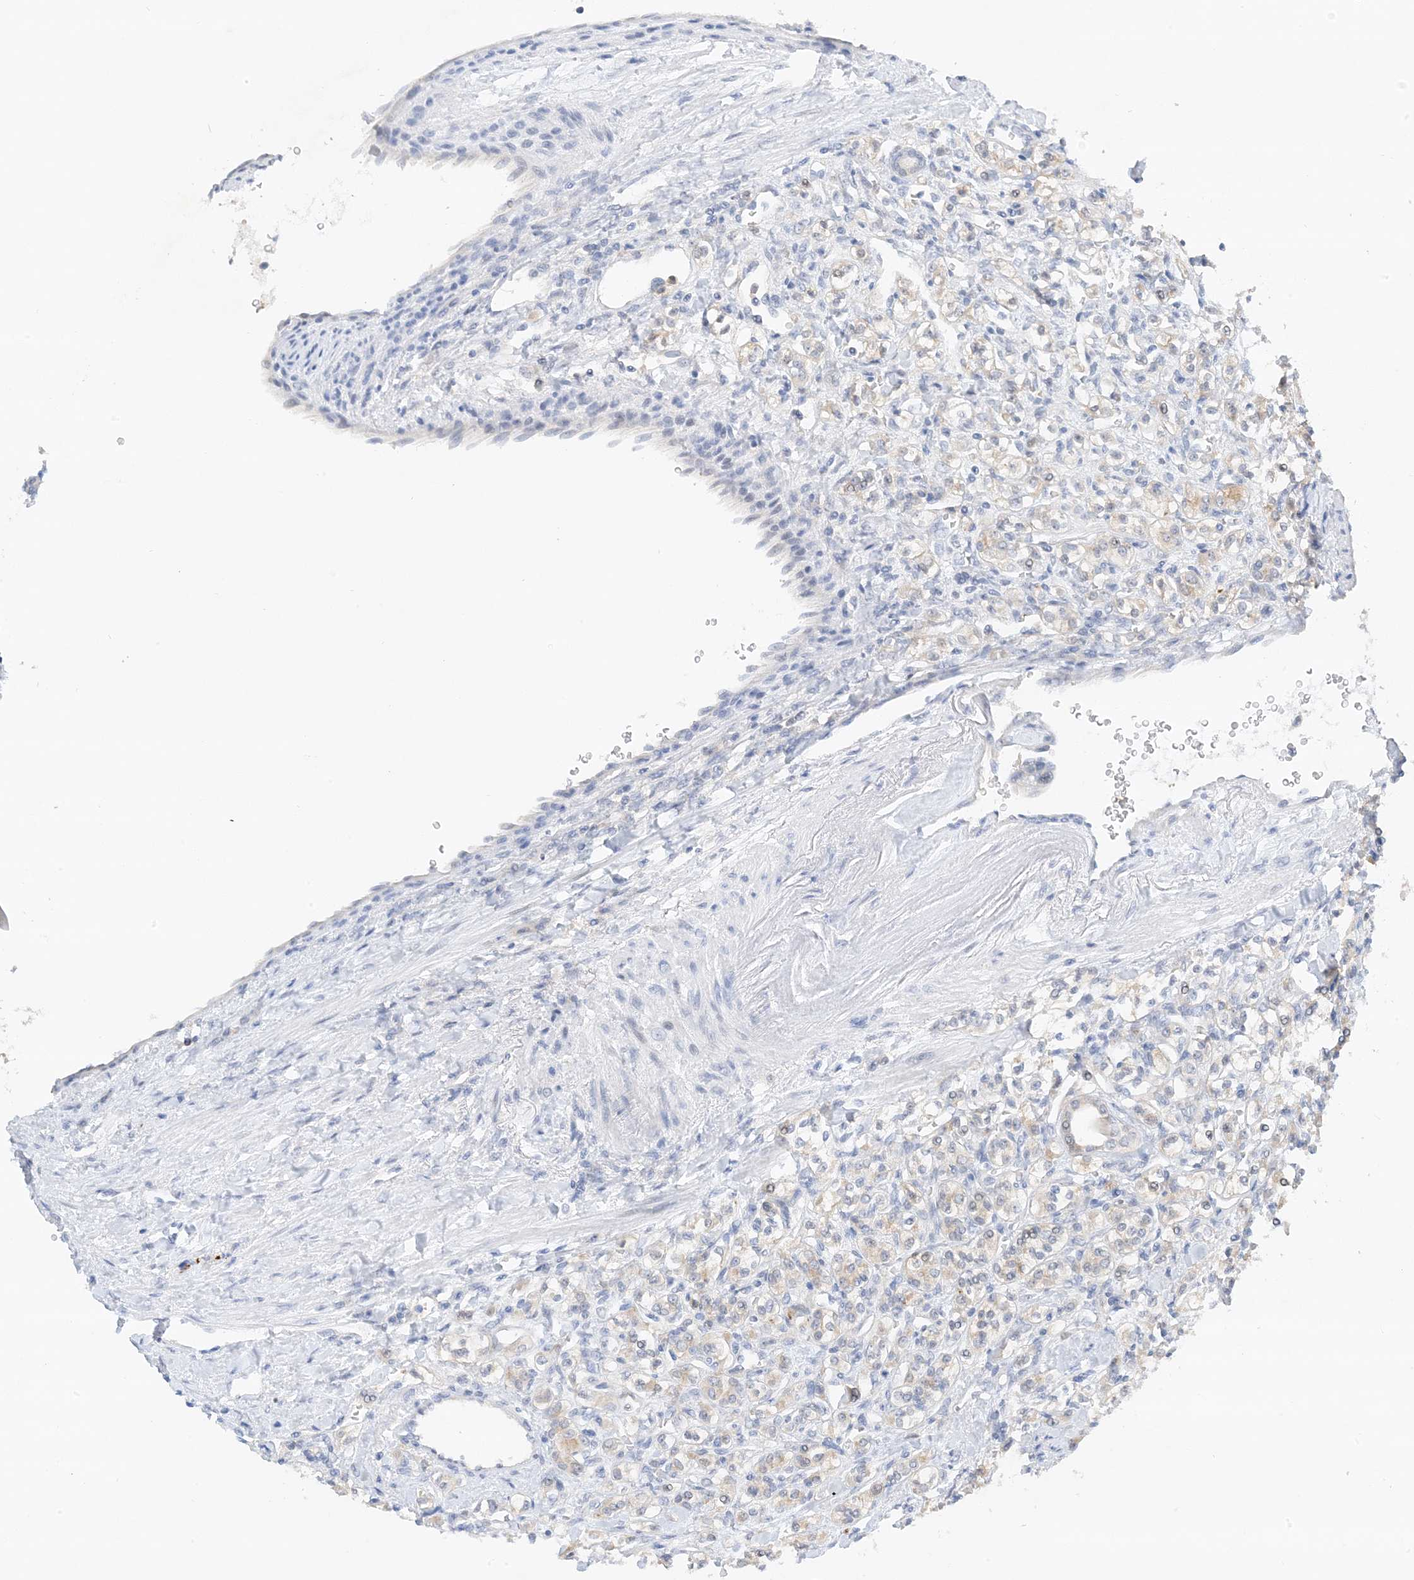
{"staining": {"intensity": "negative", "quantity": "none", "location": "none"}, "tissue": "renal cancer", "cell_type": "Tumor cells", "image_type": "cancer", "snomed": [{"axis": "morphology", "description": "Adenocarcinoma, NOS"}, {"axis": "topography", "description": "Kidney"}], "caption": "Renal adenocarcinoma was stained to show a protein in brown. There is no significant expression in tumor cells.", "gene": "KIFBP", "patient": {"sex": "male", "age": 77}}